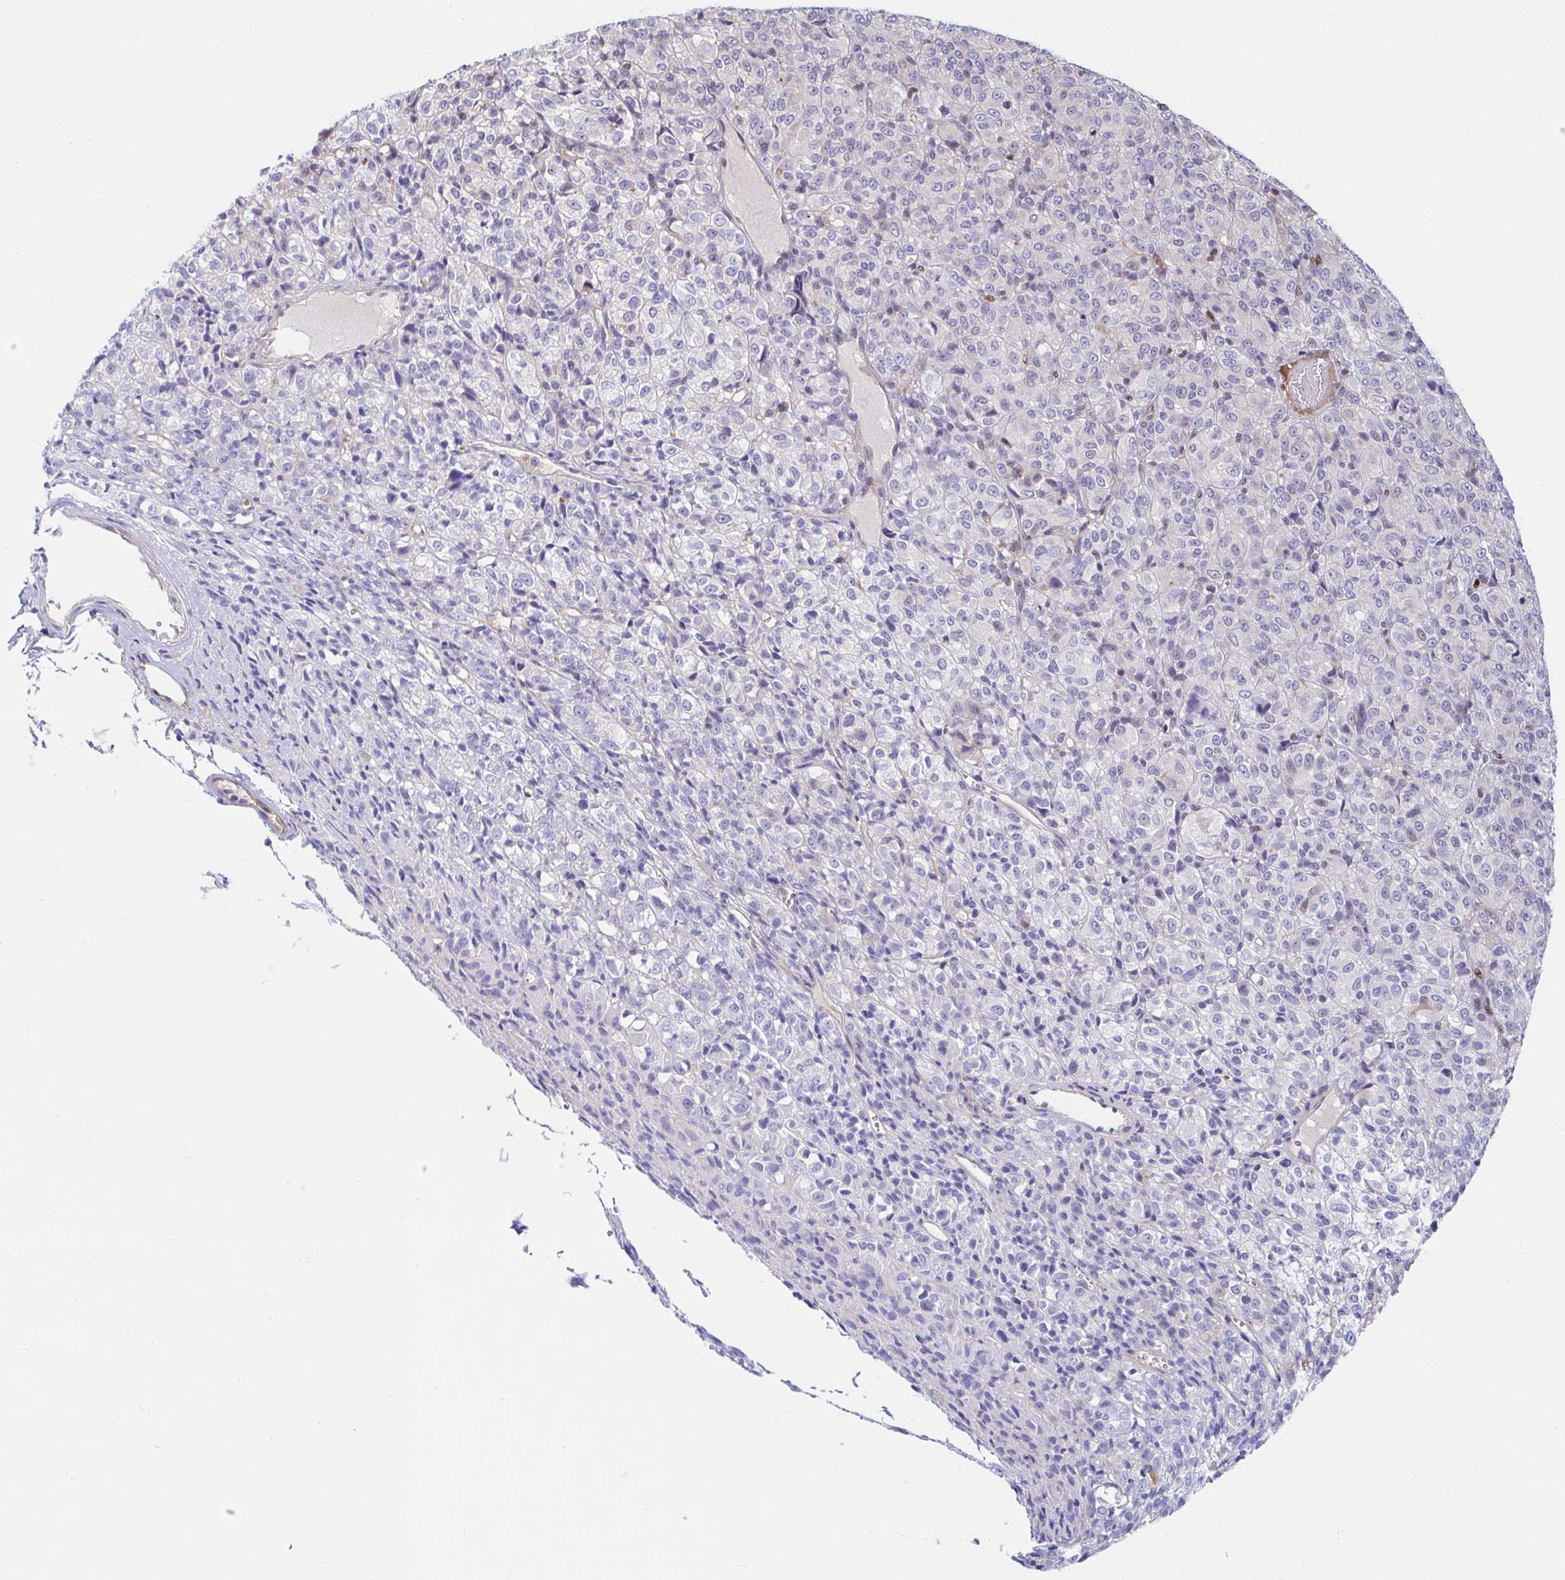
{"staining": {"intensity": "negative", "quantity": "none", "location": "none"}, "tissue": "melanoma", "cell_type": "Tumor cells", "image_type": "cancer", "snomed": [{"axis": "morphology", "description": "Malignant melanoma, Metastatic site"}, {"axis": "topography", "description": "Brain"}], "caption": "The micrograph reveals no staining of tumor cells in melanoma.", "gene": "HINFP", "patient": {"sex": "female", "age": 56}}